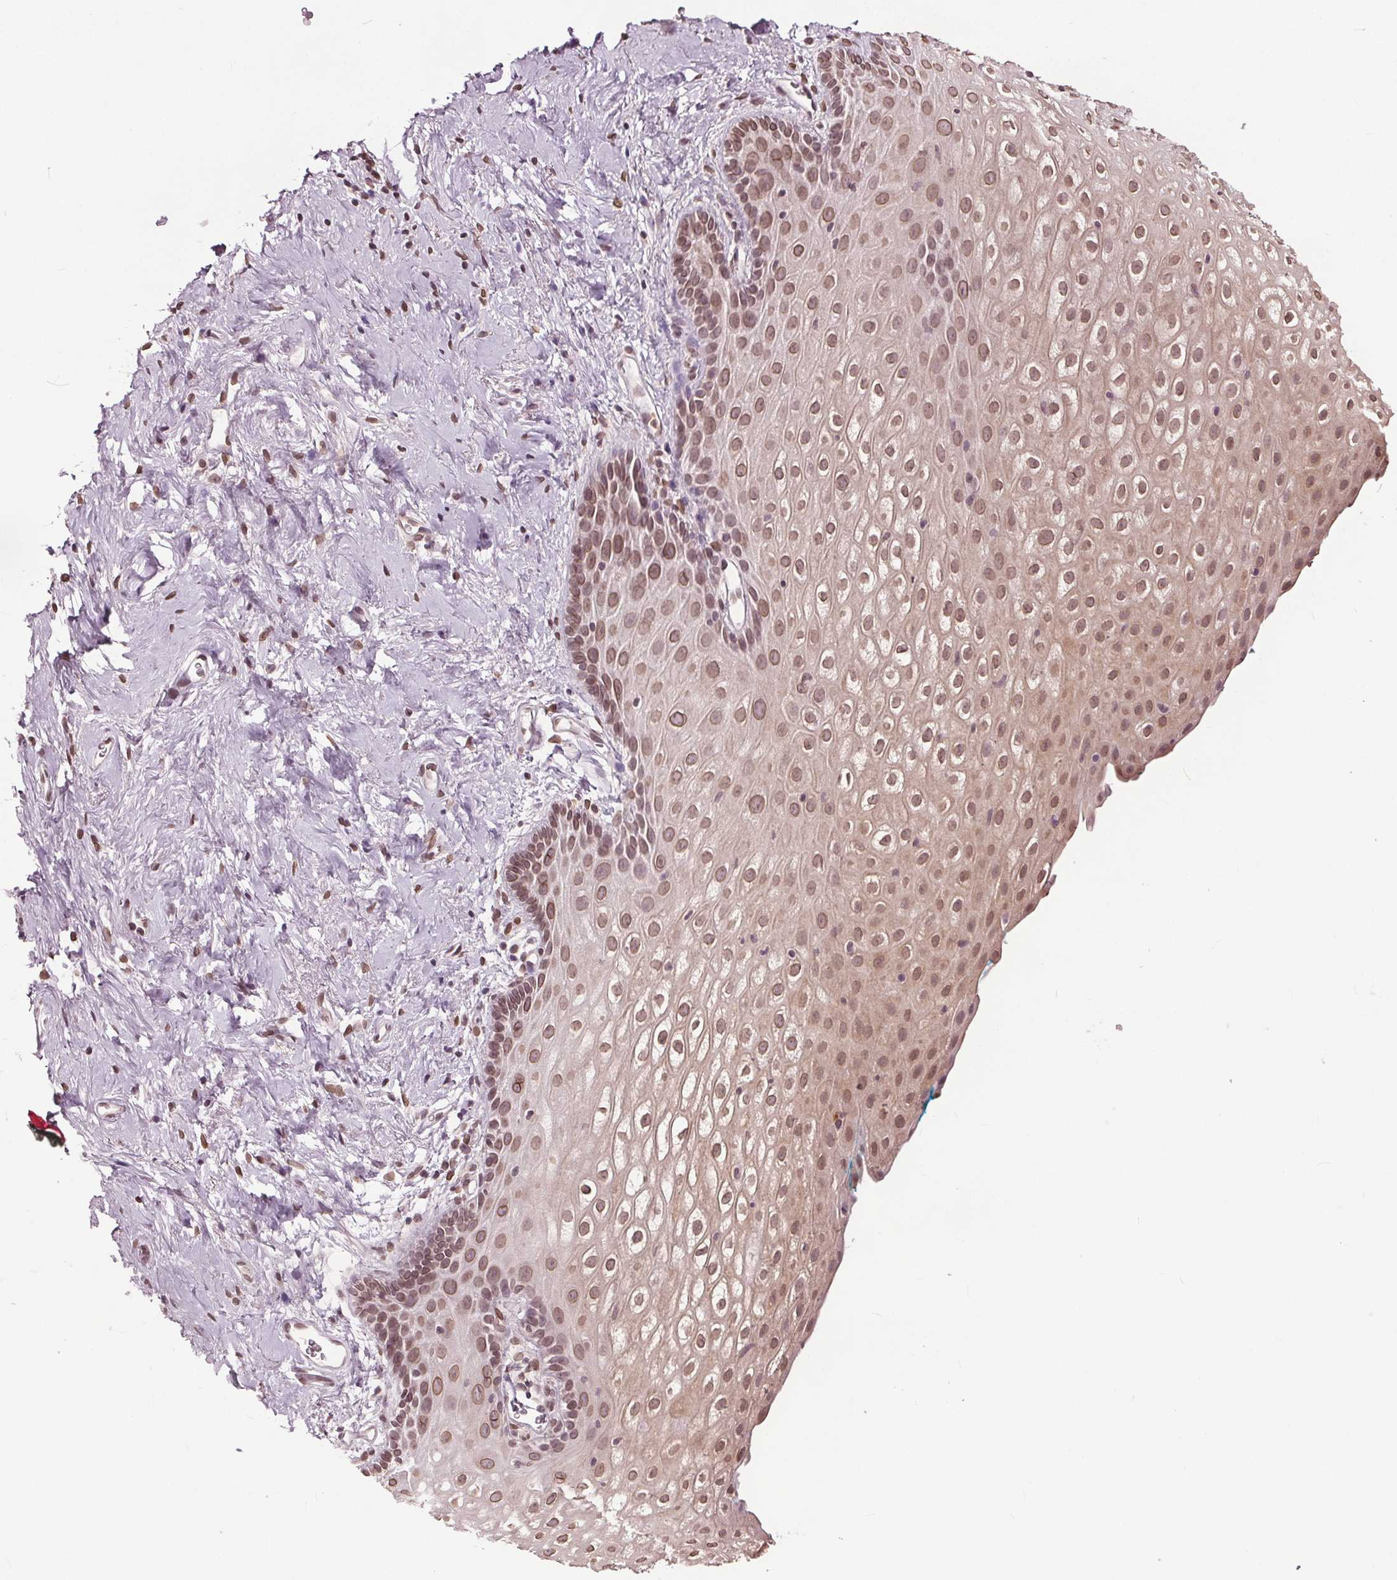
{"staining": {"intensity": "moderate", "quantity": "25%-75%", "location": "cytoplasmic/membranous,nuclear"}, "tissue": "vagina", "cell_type": "Squamous epithelial cells", "image_type": "normal", "snomed": [{"axis": "morphology", "description": "Normal tissue, NOS"}, {"axis": "morphology", "description": "Adenocarcinoma, NOS"}, {"axis": "topography", "description": "Rectum"}, {"axis": "topography", "description": "Vagina"}, {"axis": "topography", "description": "Peripheral nerve tissue"}], "caption": "Protein expression analysis of benign human vagina reveals moderate cytoplasmic/membranous,nuclear expression in approximately 25%-75% of squamous epithelial cells. (brown staining indicates protein expression, while blue staining denotes nuclei).", "gene": "TTC39C", "patient": {"sex": "female", "age": 71}}